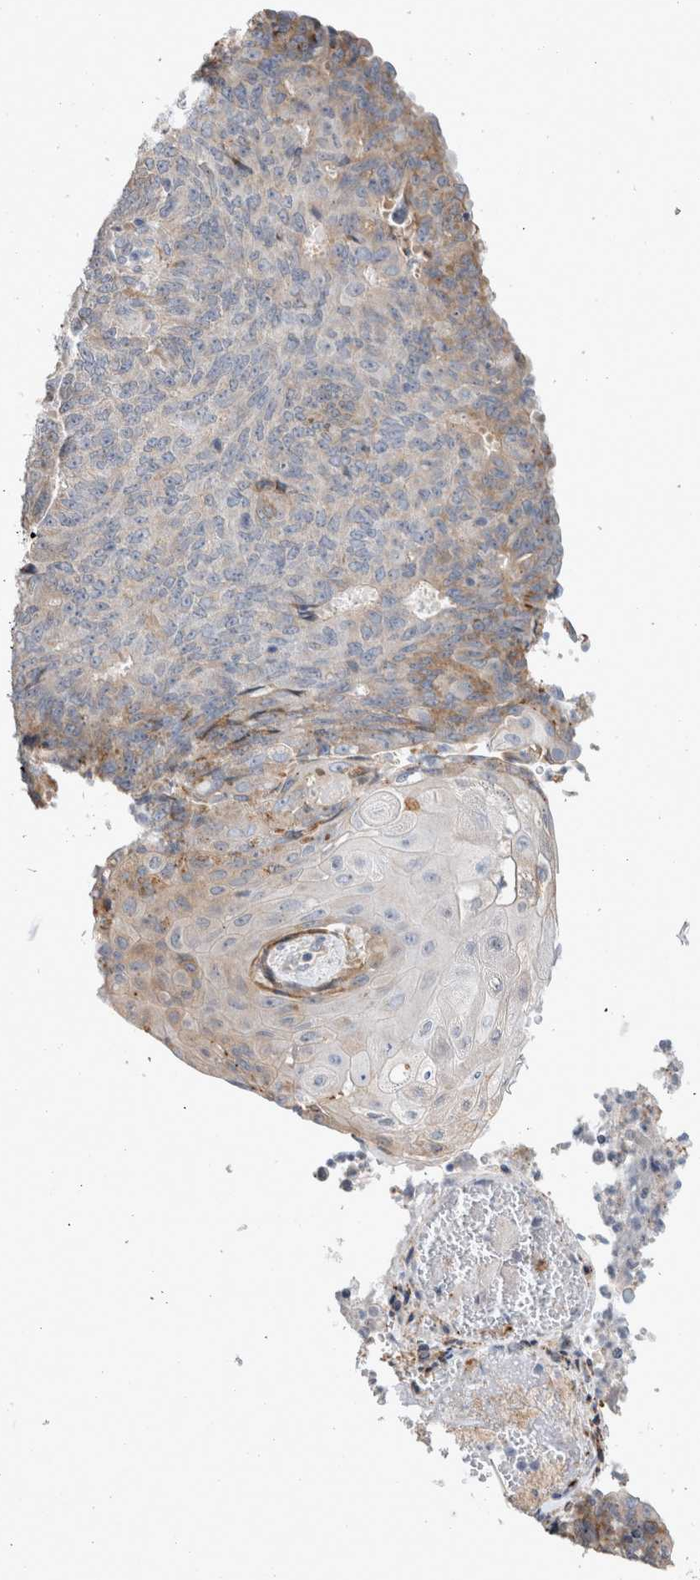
{"staining": {"intensity": "weak", "quantity": "<25%", "location": "cytoplasmic/membranous"}, "tissue": "endometrial cancer", "cell_type": "Tumor cells", "image_type": "cancer", "snomed": [{"axis": "morphology", "description": "Adenocarcinoma, NOS"}, {"axis": "topography", "description": "Endometrium"}], "caption": "A micrograph of human endometrial cancer (adenocarcinoma) is negative for staining in tumor cells.", "gene": "TRMT9B", "patient": {"sex": "female", "age": 32}}